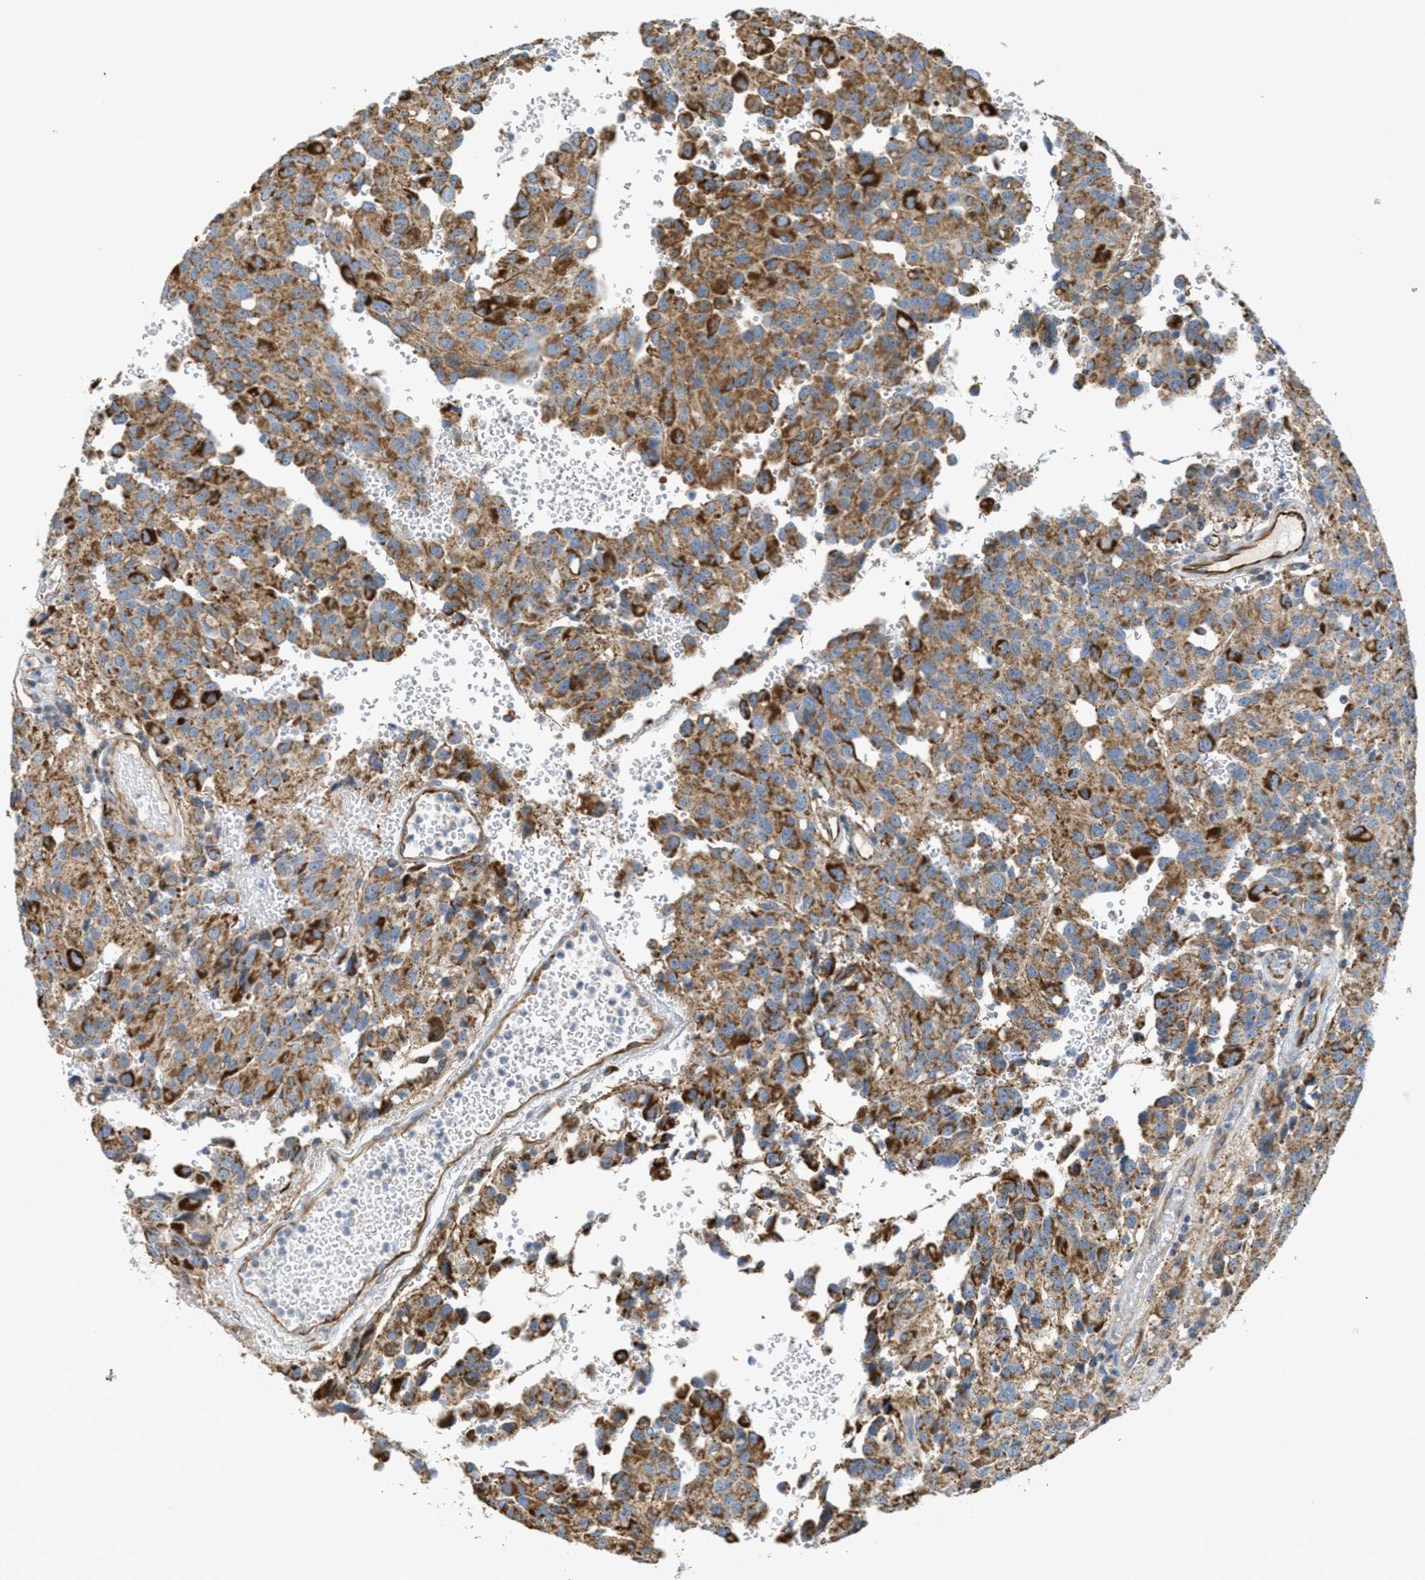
{"staining": {"intensity": "strong", "quantity": ">75%", "location": "cytoplasmic/membranous"}, "tissue": "glioma", "cell_type": "Tumor cells", "image_type": "cancer", "snomed": [{"axis": "morphology", "description": "Glioma, malignant, High grade"}, {"axis": "topography", "description": "Brain"}], "caption": "Immunohistochemical staining of human malignant glioma (high-grade) exhibits high levels of strong cytoplasmic/membranous protein staining in approximately >75% of tumor cells. (DAB IHC, brown staining for protein, blue staining for nuclei).", "gene": "BTN3A1", "patient": {"sex": "male", "age": 32}}